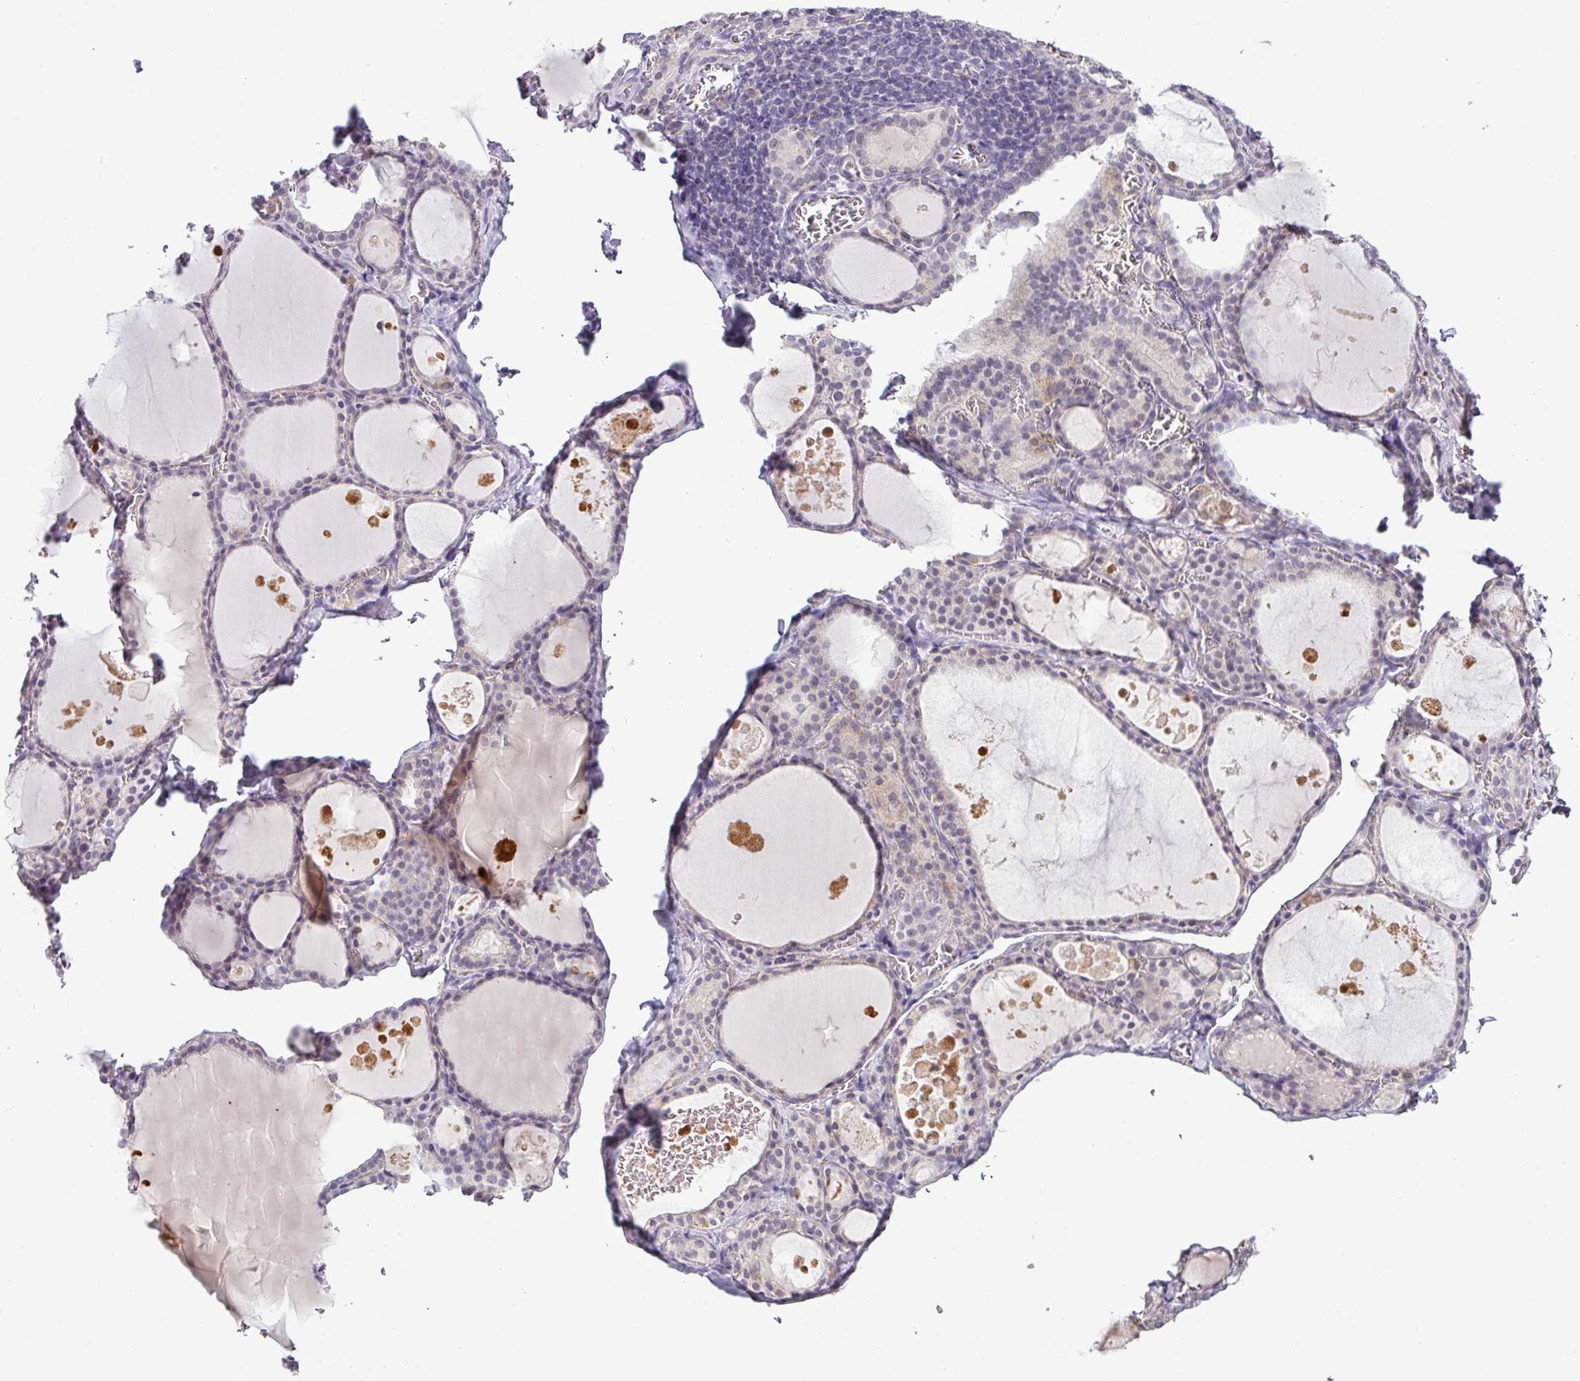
{"staining": {"intensity": "negative", "quantity": "none", "location": "none"}, "tissue": "thyroid gland", "cell_type": "Glandular cells", "image_type": "normal", "snomed": [{"axis": "morphology", "description": "Normal tissue, NOS"}, {"axis": "topography", "description": "Thyroid gland"}], "caption": "Immunohistochemistry (IHC) of normal thyroid gland exhibits no expression in glandular cells.", "gene": "HBEGF", "patient": {"sex": "male", "age": 56}}